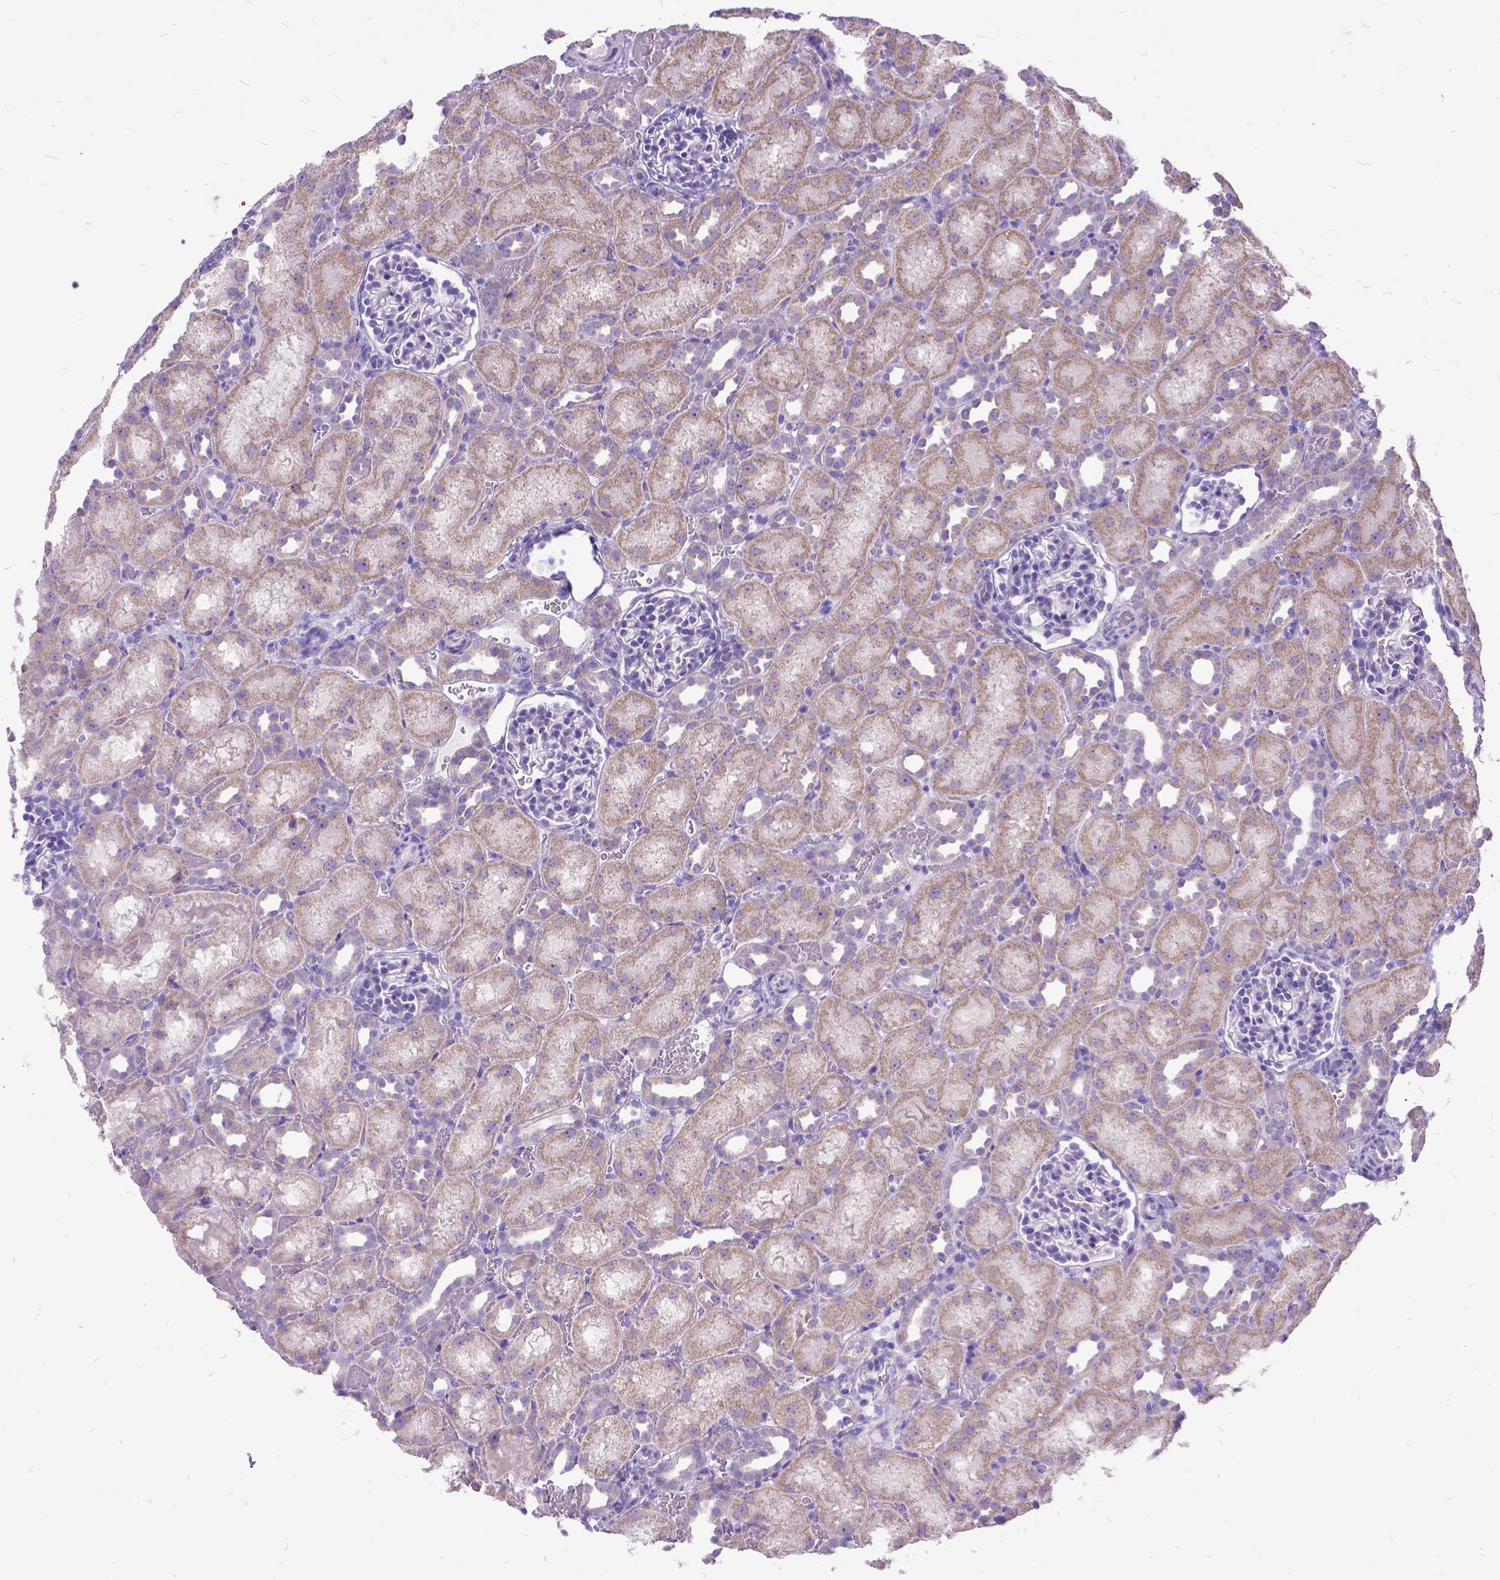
{"staining": {"intensity": "negative", "quantity": "none", "location": "none"}, "tissue": "kidney", "cell_type": "Cells in glomeruli", "image_type": "normal", "snomed": [{"axis": "morphology", "description": "Normal tissue, NOS"}, {"axis": "topography", "description": "Kidney"}], "caption": "This is an immunohistochemistry (IHC) image of benign human kidney. There is no positivity in cells in glomeruli.", "gene": "CTAG2", "patient": {"sex": "male", "age": 1}}